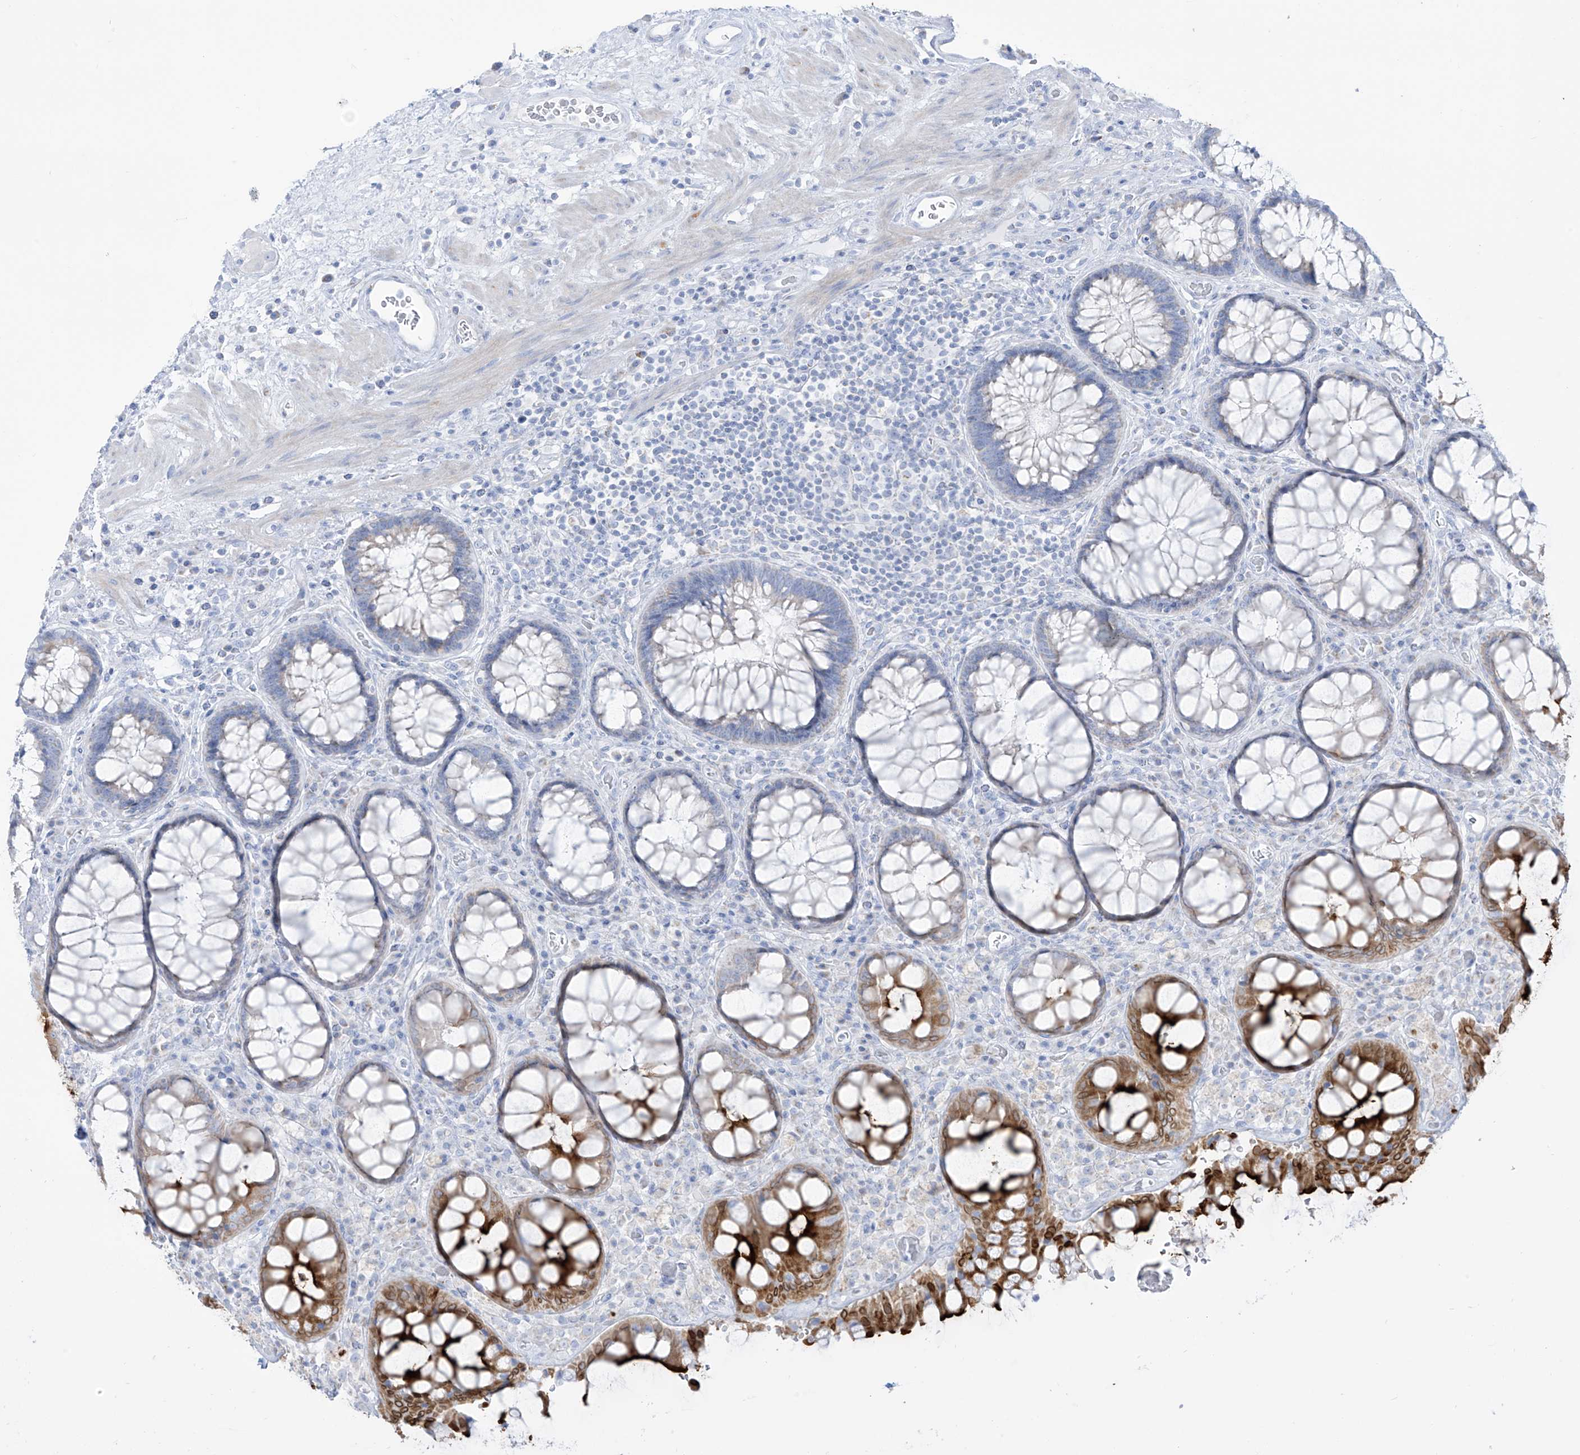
{"staining": {"intensity": "strong", "quantity": "<25%", "location": "cytoplasmic/membranous"}, "tissue": "rectum", "cell_type": "Glandular cells", "image_type": "normal", "snomed": [{"axis": "morphology", "description": "Normal tissue, NOS"}, {"axis": "topography", "description": "Rectum"}], "caption": "A brown stain highlights strong cytoplasmic/membranous staining of a protein in glandular cells of benign human rectum.", "gene": "SLC26A3", "patient": {"sex": "male", "age": 64}}